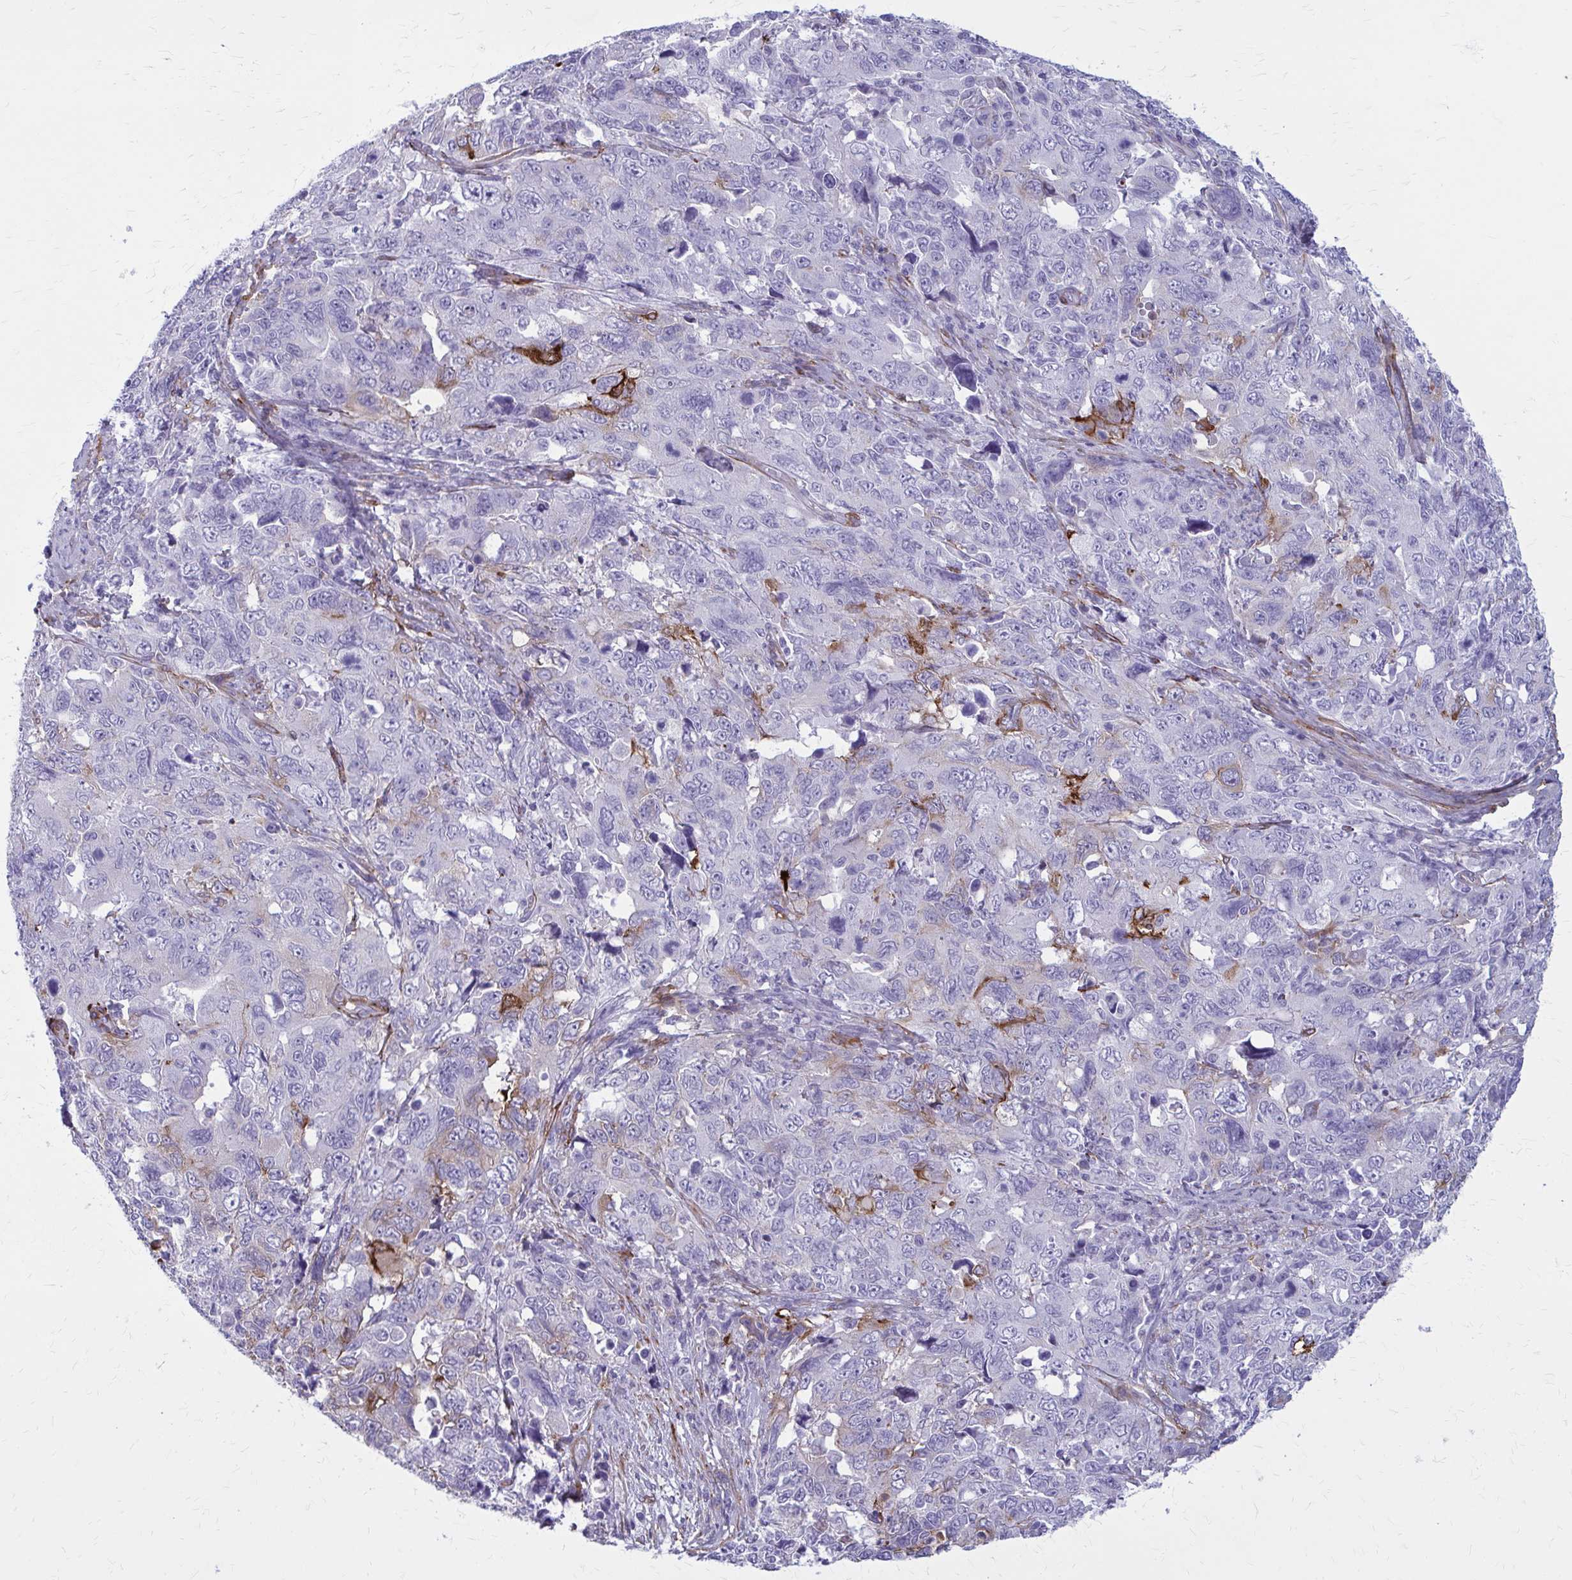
{"staining": {"intensity": "negative", "quantity": "none", "location": "none"}, "tissue": "cervical cancer", "cell_type": "Tumor cells", "image_type": "cancer", "snomed": [{"axis": "morphology", "description": "Adenocarcinoma, NOS"}, {"axis": "topography", "description": "Cervix"}], "caption": "The histopathology image displays no significant staining in tumor cells of cervical adenocarcinoma. (DAB (3,3'-diaminobenzidine) immunohistochemistry (IHC) visualized using brightfield microscopy, high magnification).", "gene": "AKAP12", "patient": {"sex": "female", "age": 63}}